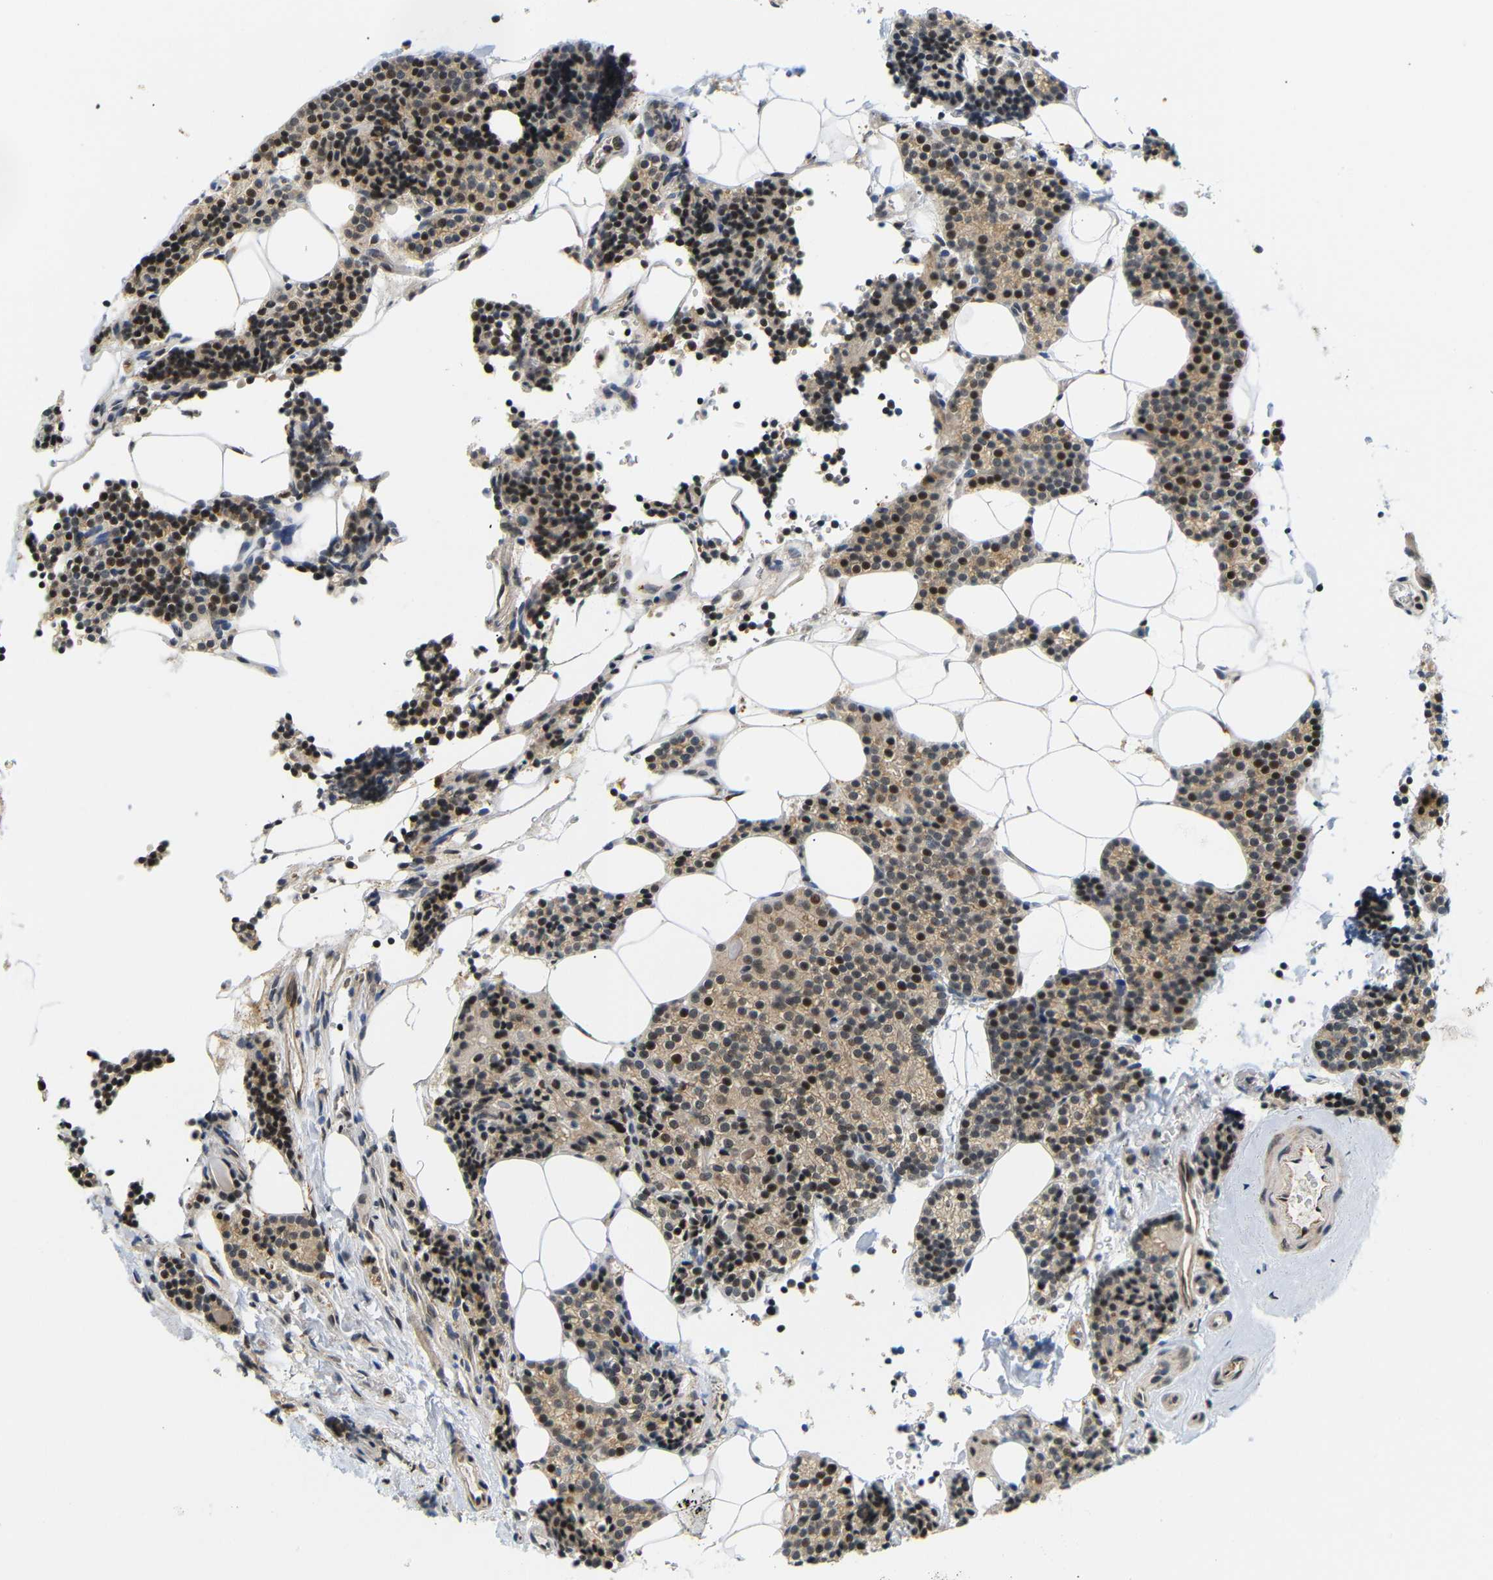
{"staining": {"intensity": "moderate", "quantity": ">75%", "location": "cytoplasmic/membranous,nuclear"}, "tissue": "parathyroid gland", "cell_type": "Glandular cells", "image_type": "normal", "snomed": [{"axis": "morphology", "description": "Normal tissue, NOS"}, {"axis": "morphology", "description": "Adenoma, NOS"}, {"axis": "topography", "description": "Parathyroid gland"}], "caption": "High-power microscopy captured an IHC photomicrograph of benign parathyroid gland, revealing moderate cytoplasmic/membranous,nuclear positivity in approximately >75% of glandular cells. (Brightfield microscopy of DAB IHC at high magnification).", "gene": "GJA5", "patient": {"sex": "female", "age": 70}}